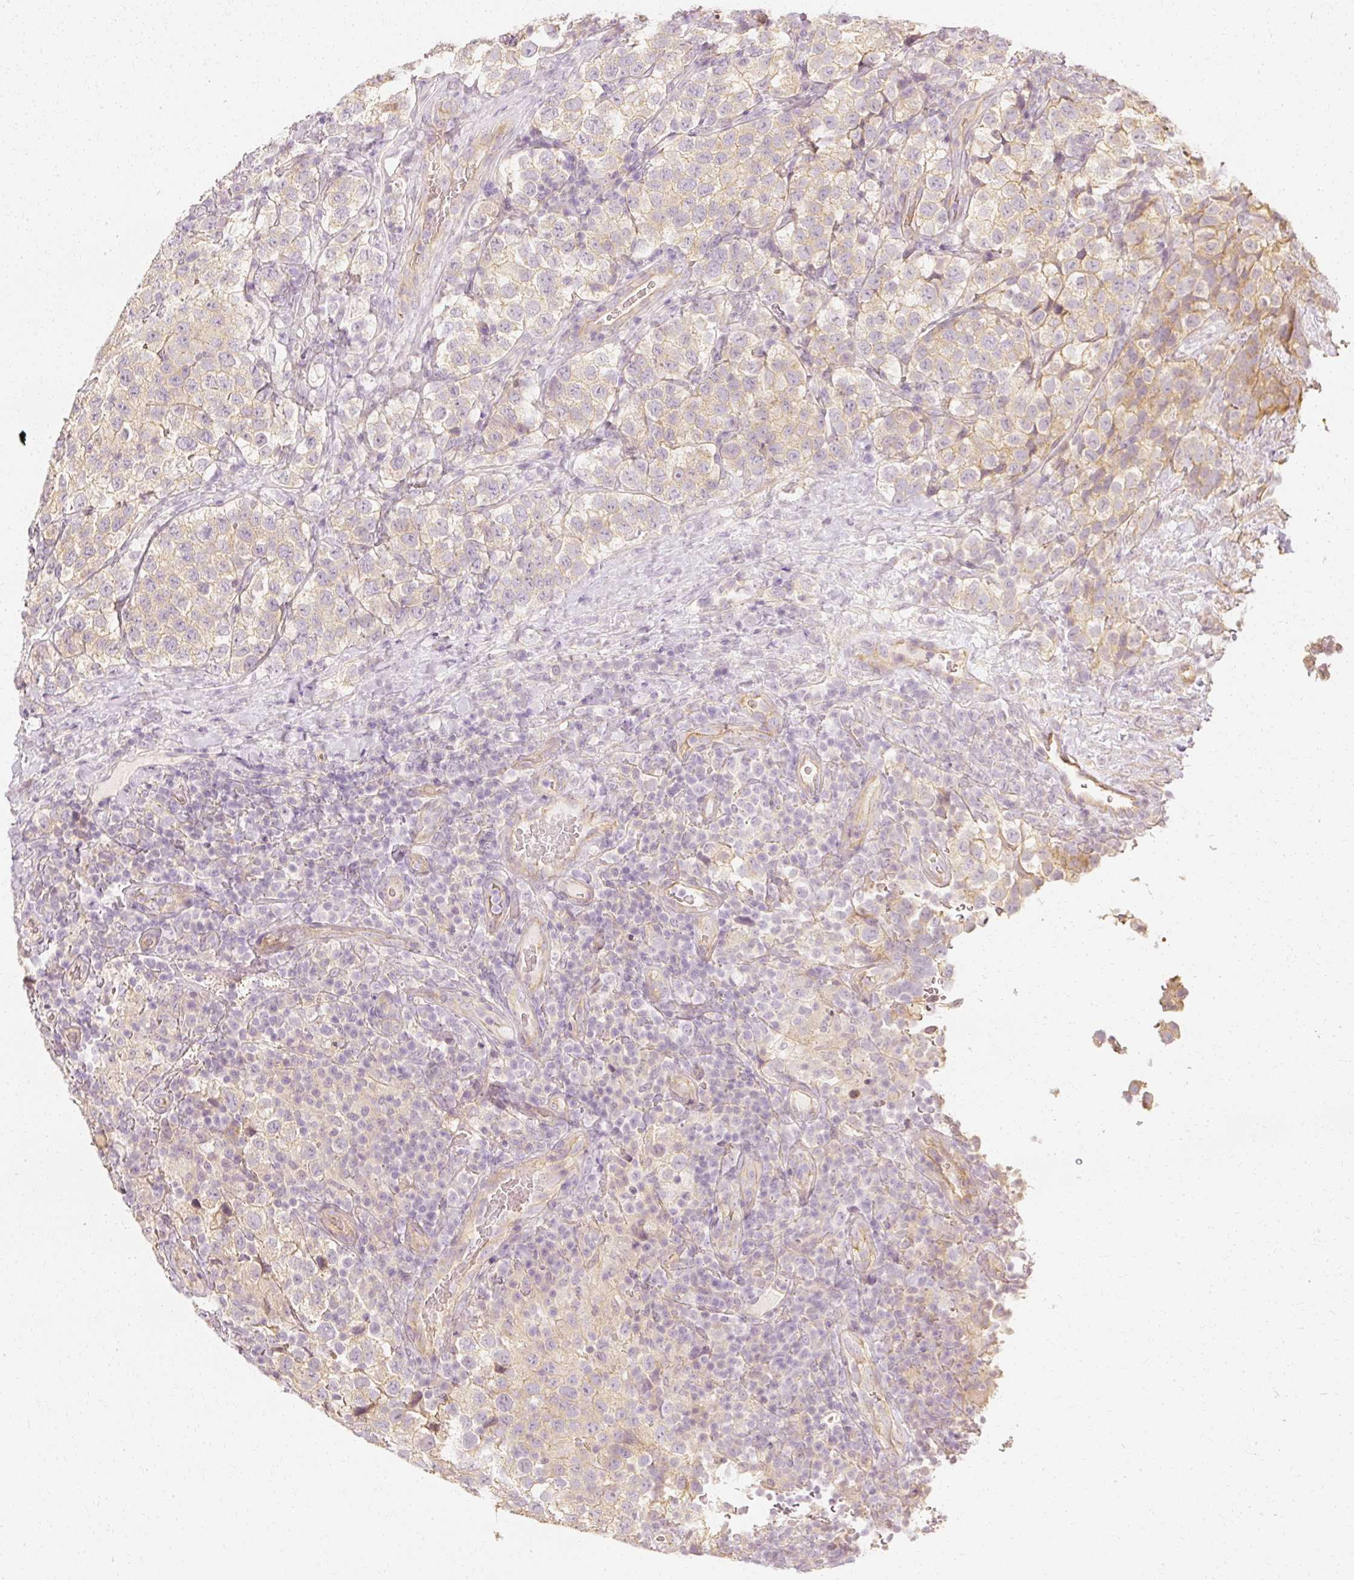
{"staining": {"intensity": "negative", "quantity": "none", "location": "none"}, "tissue": "testis cancer", "cell_type": "Tumor cells", "image_type": "cancer", "snomed": [{"axis": "morphology", "description": "Seminoma, NOS"}, {"axis": "topography", "description": "Testis"}], "caption": "Tumor cells are negative for protein expression in human testis cancer (seminoma). (Stains: DAB IHC with hematoxylin counter stain, Microscopy: brightfield microscopy at high magnification).", "gene": "GNAQ", "patient": {"sex": "male", "age": 34}}